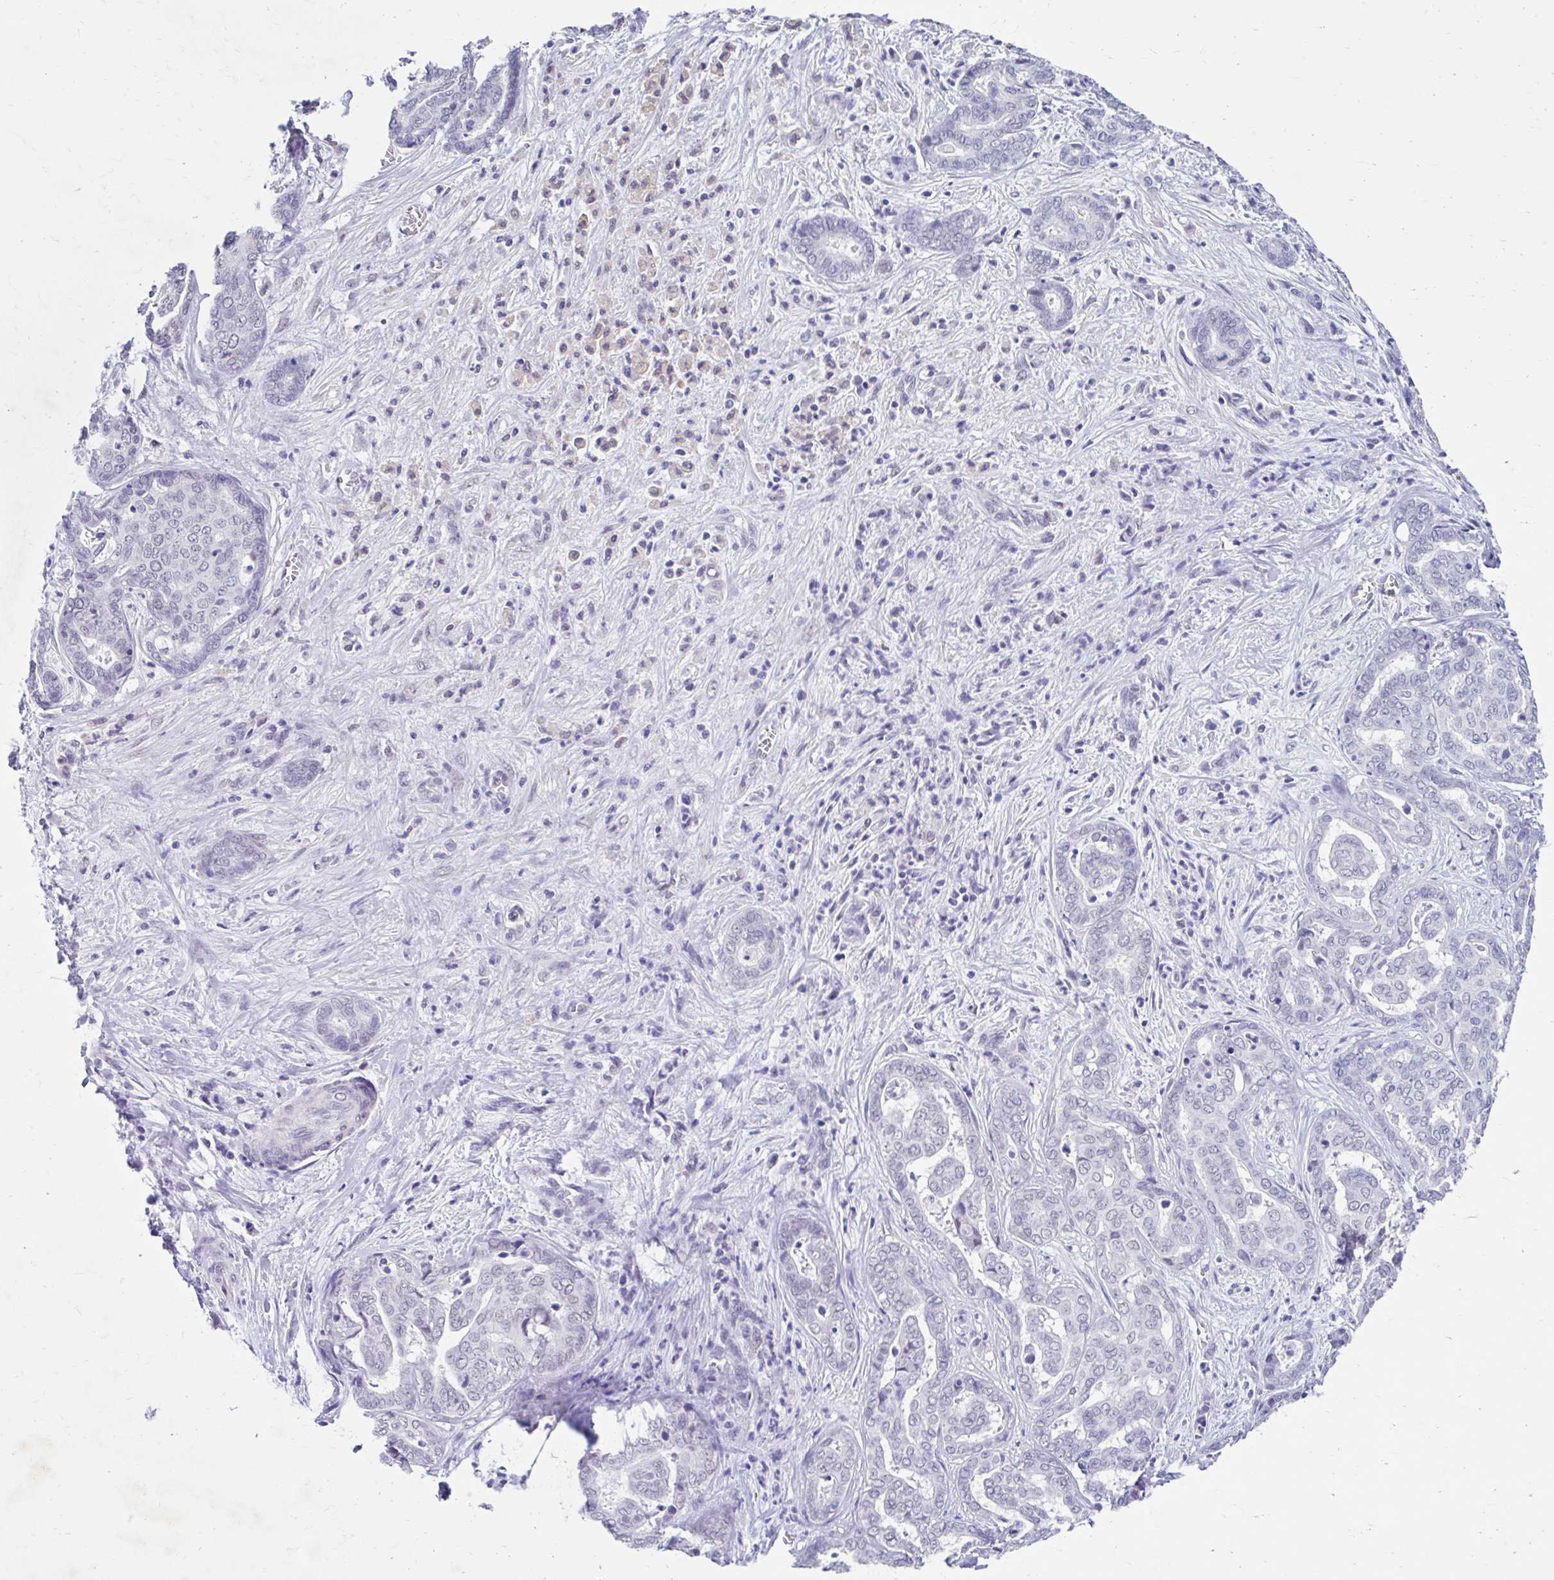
{"staining": {"intensity": "negative", "quantity": "none", "location": "none"}, "tissue": "liver cancer", "cell_type": "Tumor cells", "image_type": "cancer", "snomed": [{"axis": "morphology", "description": "Cholangiocarcinoma"}, {"axis": "topography", "description": "Liver"}], "caption": "A micrograph of liver cancer stained for a protein demonstrates no brown staining in tumor cells.", "gene": "DCAF17", "patient": {"sex": "female", "age": 64}}